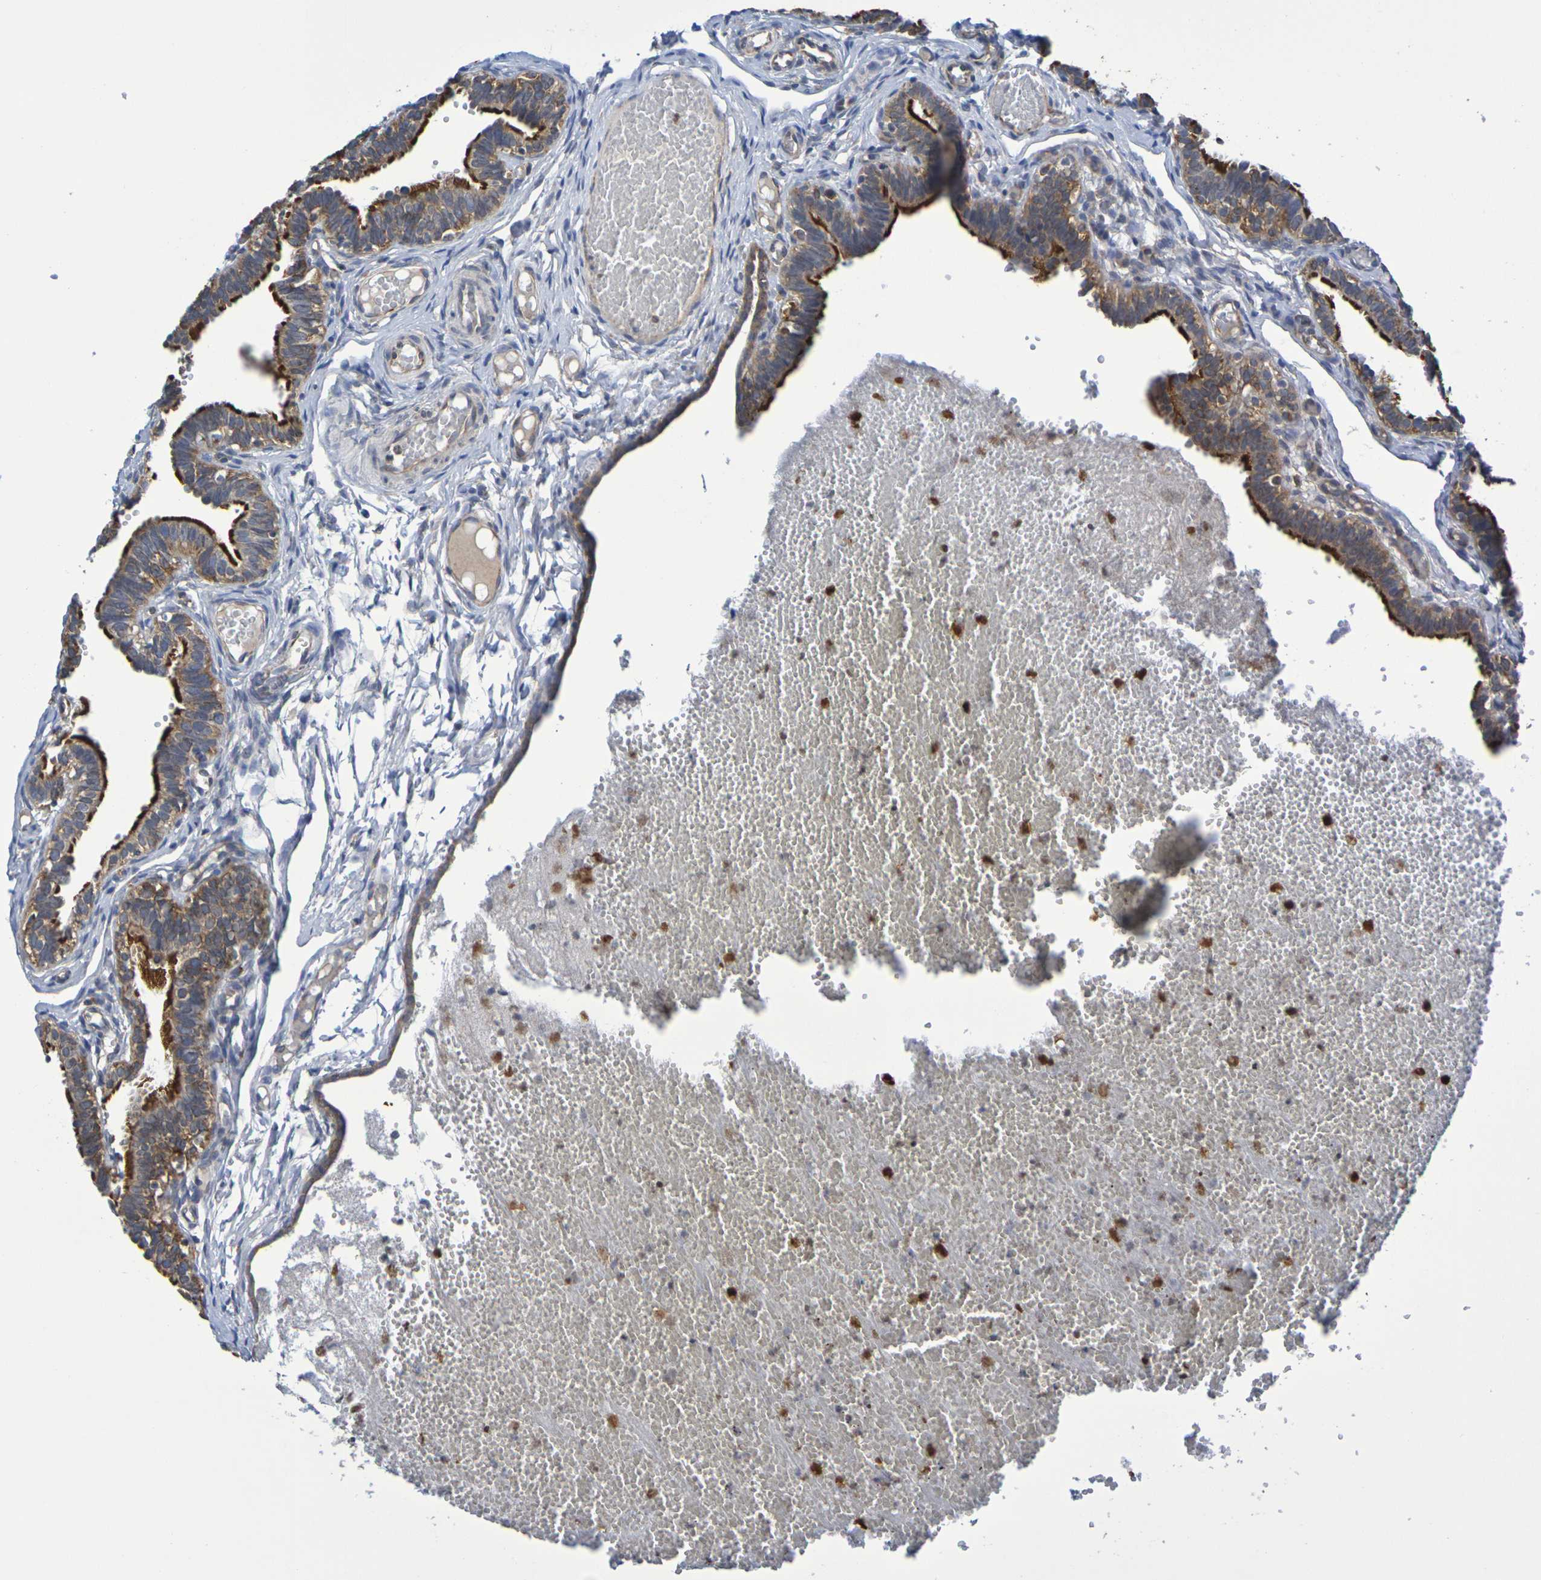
{"staining": {"intensity": "strong", "quantity": ">75%", "location": "cytoplasmic/membranous"}, "tissue": "fallopian tube", "cell_type": "Glandular cells", "image_type": "normal", "snomed": [{"axis": "morphology", "description": "Normal tissue, NOS"}, {"axis": "topography", "description": "Fallopian tube"}, {"axis": "topography", "description": "Placenta"}], "caption": "IHC micrograph of normal fallopian tube stained for a protein (brown), which displays high levels of strong cytoplasmic/membranous staining in about >75% of glandular cells.", "gene": "CHRNB1", "patient": {"sex": "female", "age": 34}}